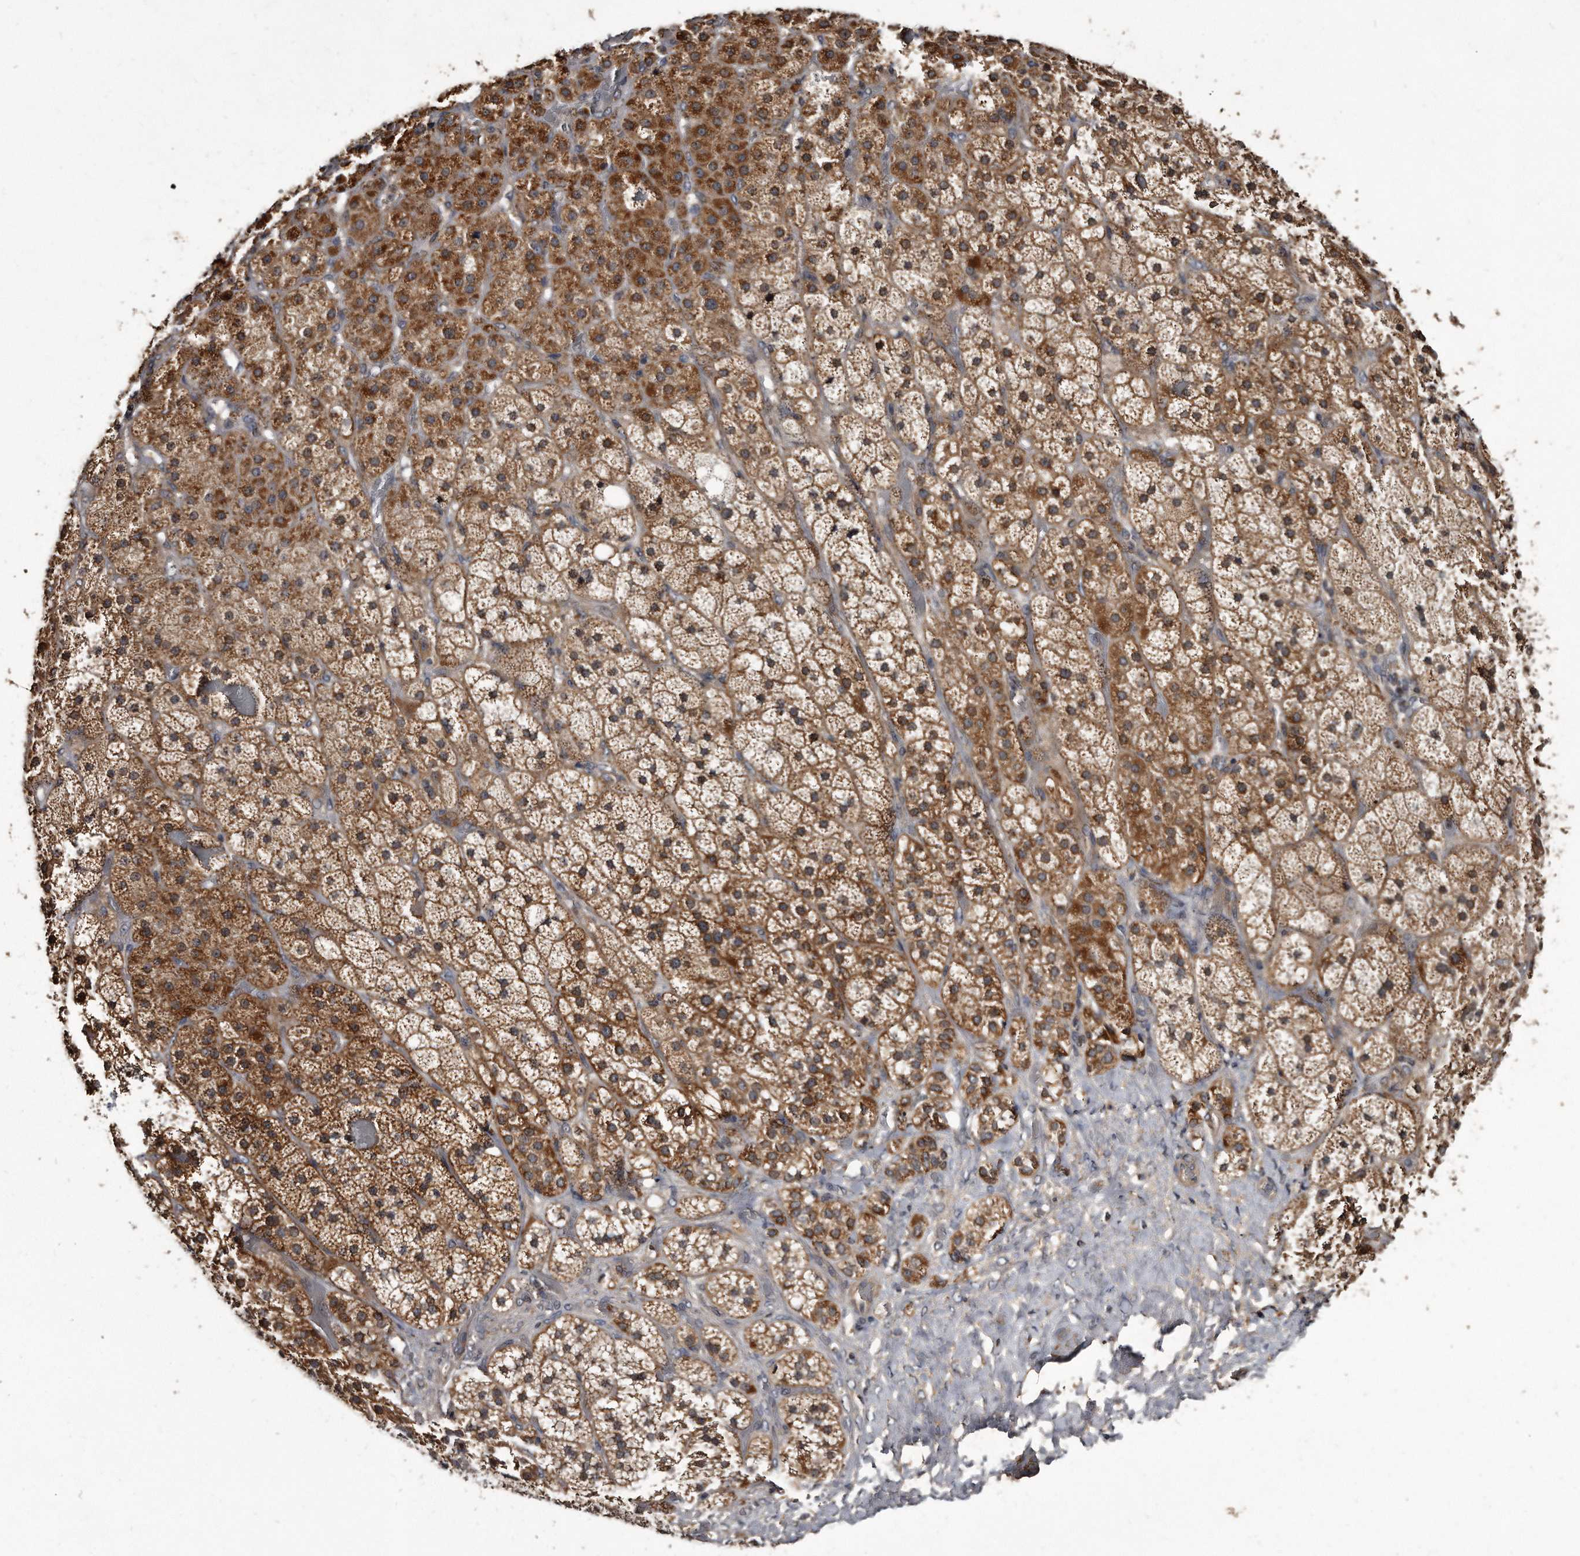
{"staining": {"intensity": "strong", "quantity": ">75%", "location": "cytoplasmic/membranous"}, "tissue": "adrenal gland", "cell_type": "Glandular cells", "image_type": "normal", "snomed": [{"axis": "morphology", "description": "Normal tissue, NOS"}, {"axis": "topography", "description": "Adrenal gland"}], "caption": "A brown stain shows strong cytoplasmic/membranous staining of a protein in glandular cells of benign adrenal gland. Nuclei are stained in blue.", "gene": "FAM136A", "patient": {"sex": "male", "age": 57}}